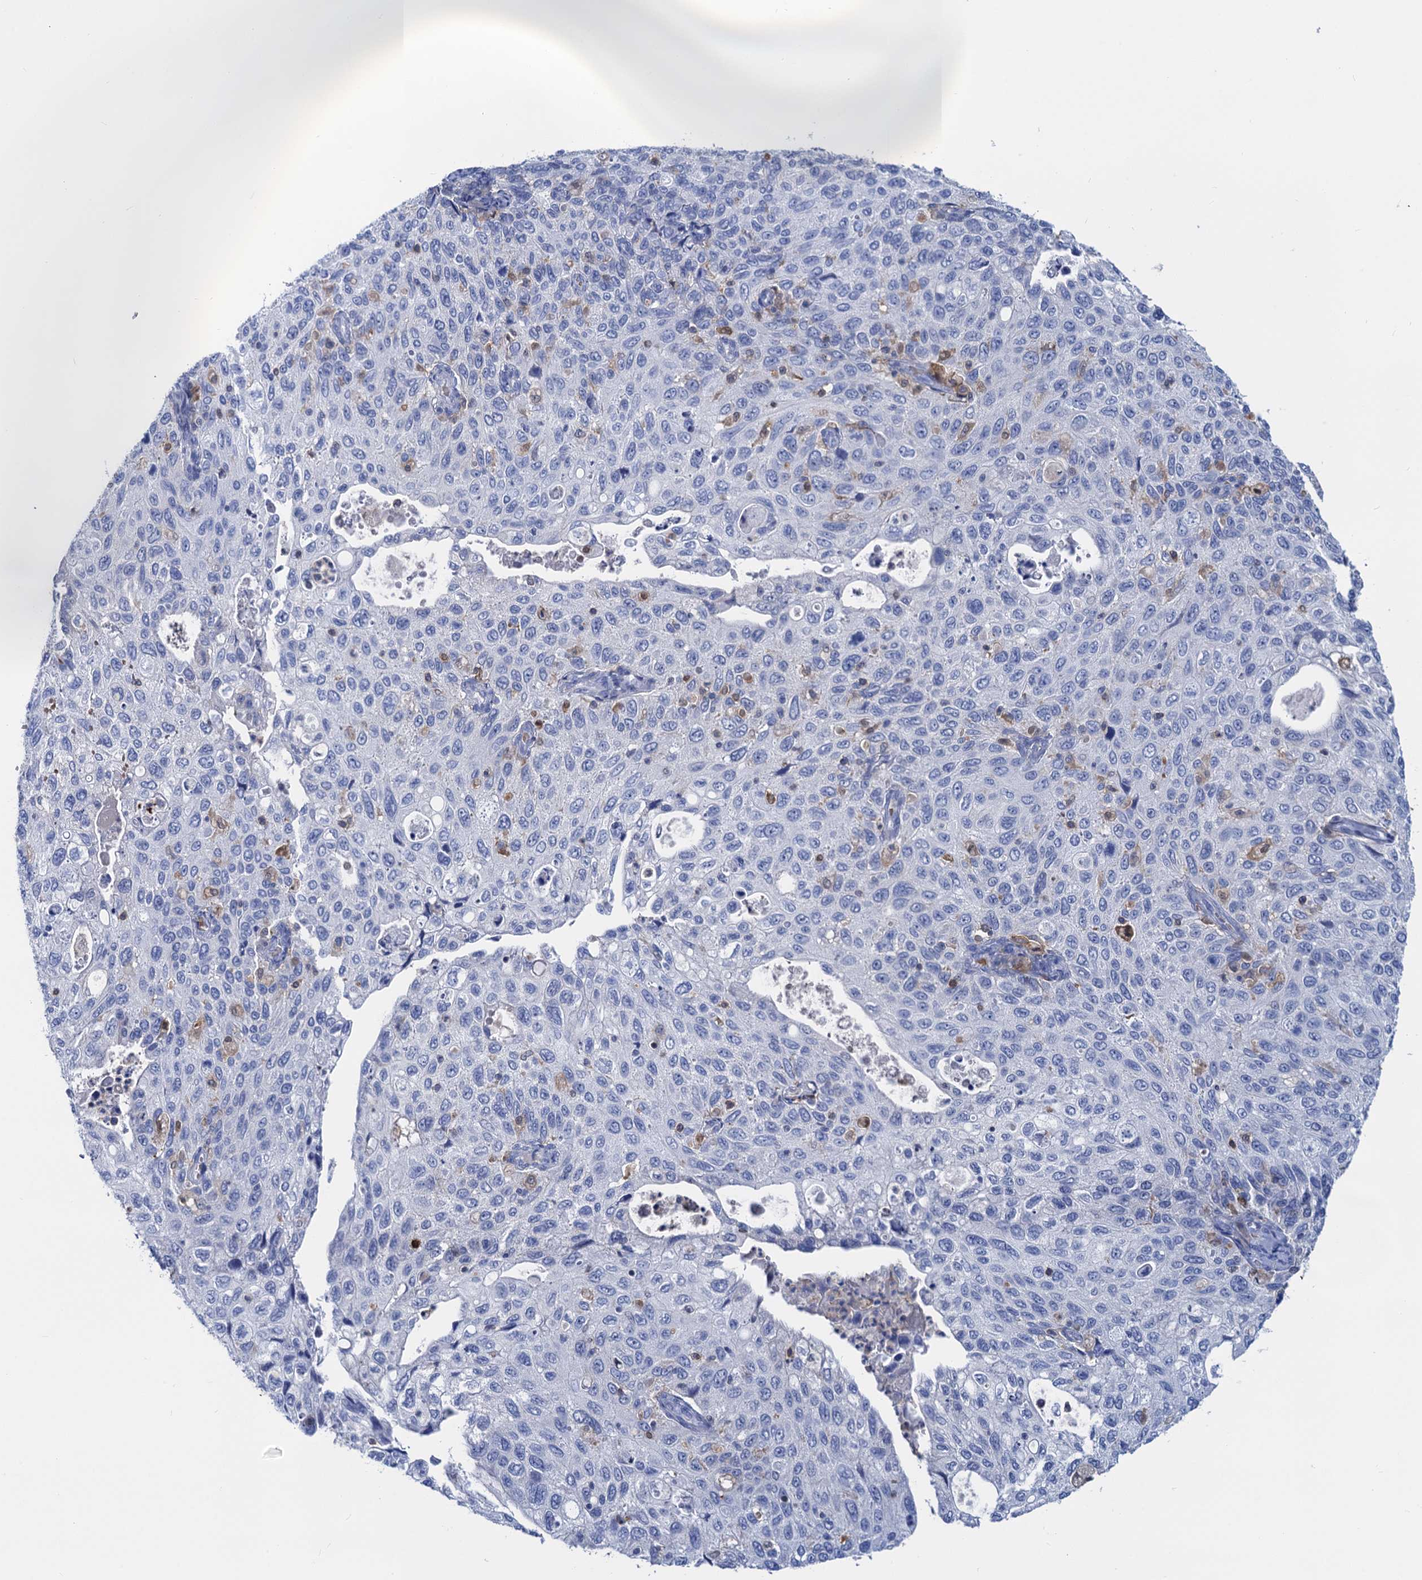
{"staining": {"intensity": "negative", "quantity": "none", "location": "none"}, "tissue": "cervical cancer", "cell_type": "Tumor cells", "image_type": "cancer", "snomed": [{"axis": "morphology", "description": "Squamous cell carcinoma, NOS"}, {"axis": "topography", "description": "Cervix"}], "caption": "A high-resolution histopathology image shows IHC staining of cervical squamous cell carcinoma, which shows no significant staining in tumor cells. The staining is performed using DAB brown chromogen with nuclei counter-stained in using hematoxylin.", "gene": "FAH", "patient": {"sex": "female", "age": 70}}